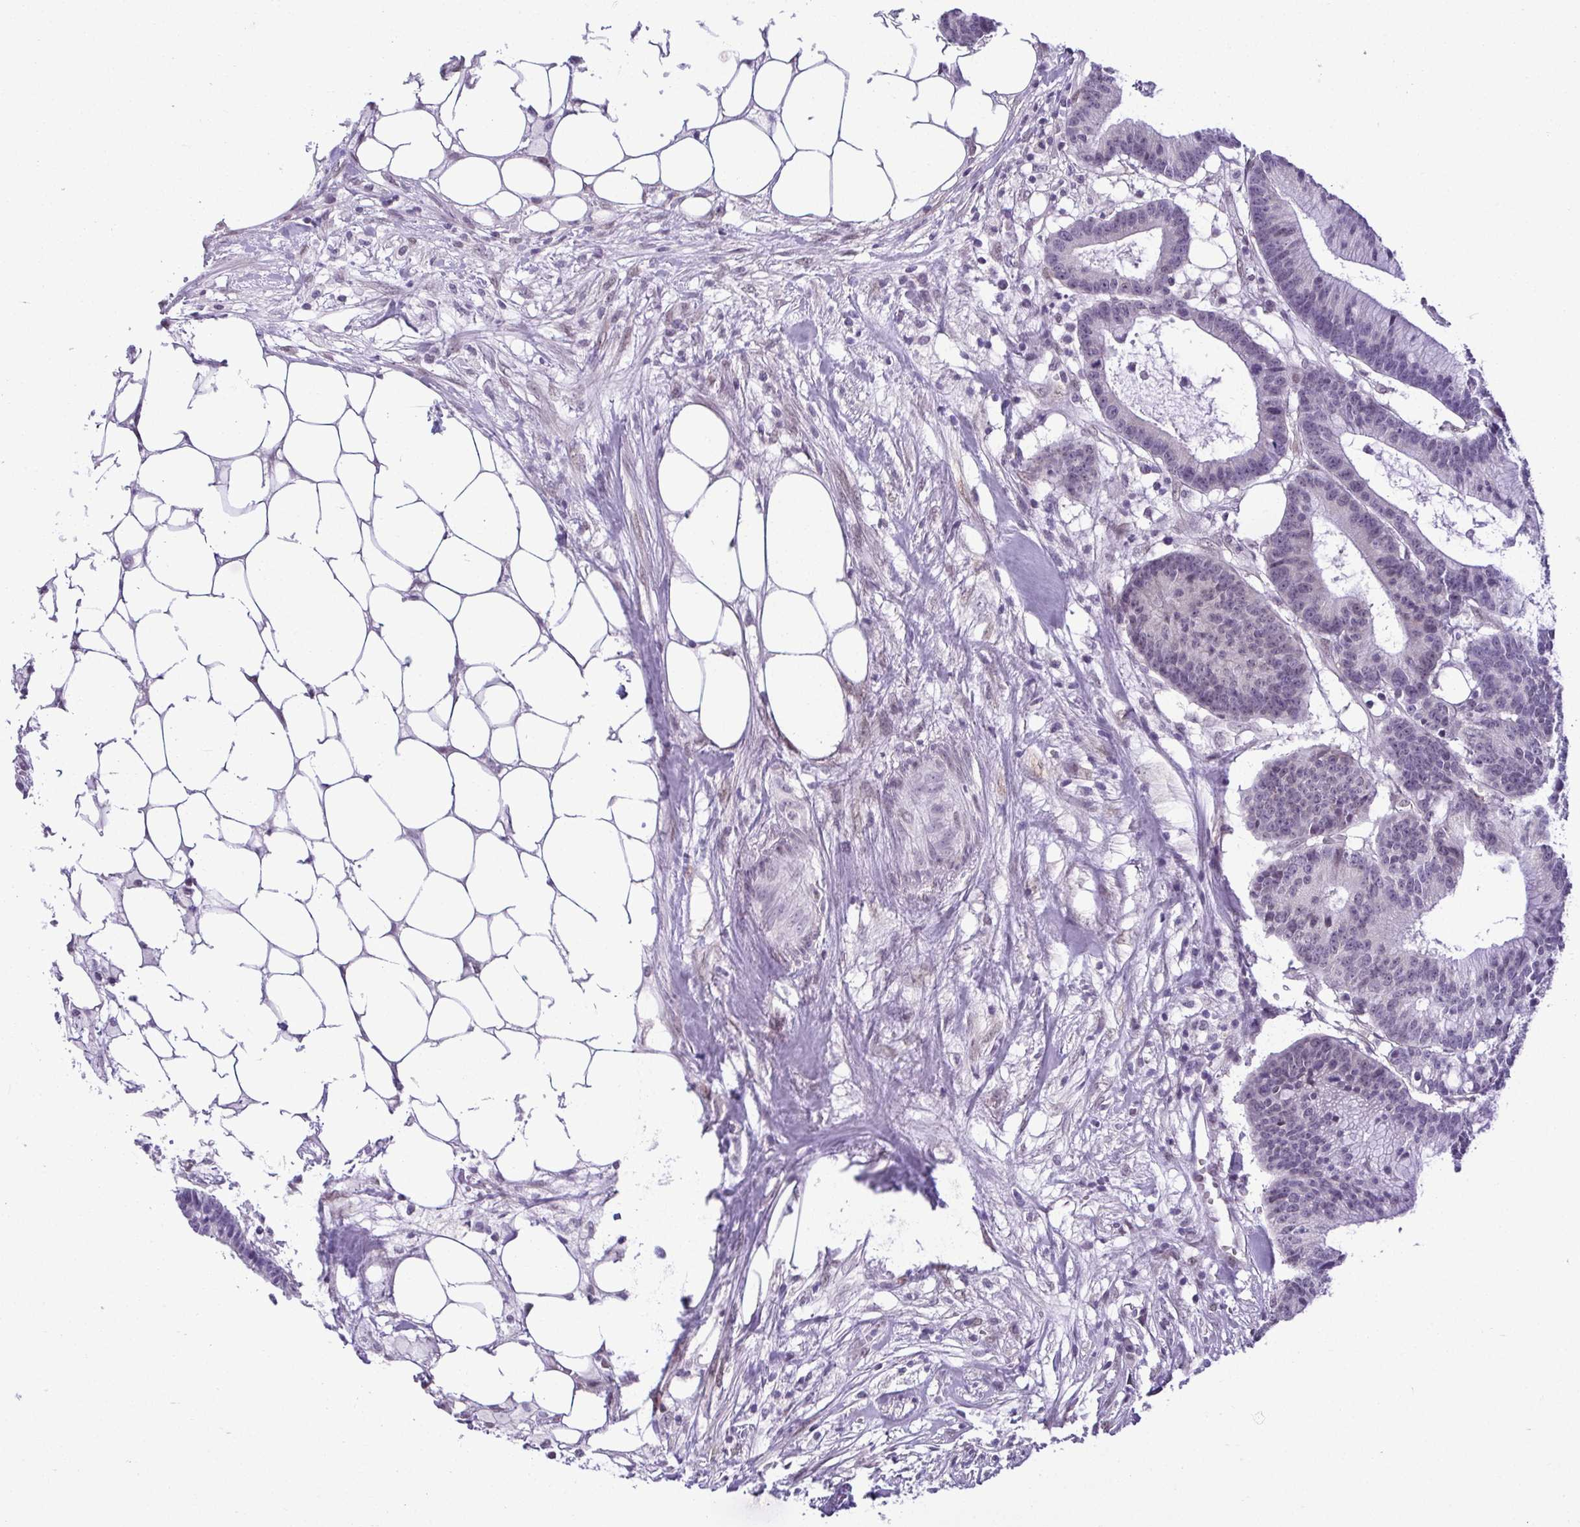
{"staining": {"intensity": "negative", "quantity": "none", "location": "none"}, "tissue": "colorectal cancer", "cell_type": "Tumor cells", "image_type": "cancer", "snomed": [{"axis": "morphology", "description": "Adenocarcinoma, NOS"}, {"axis": "topography", "description": "Colon"}], "caption": "IHC of human colorectal cancer exhibits no expression in tumor cells.", "gene": "RBM3", "patient": {"sex": "female", "age": 78}}